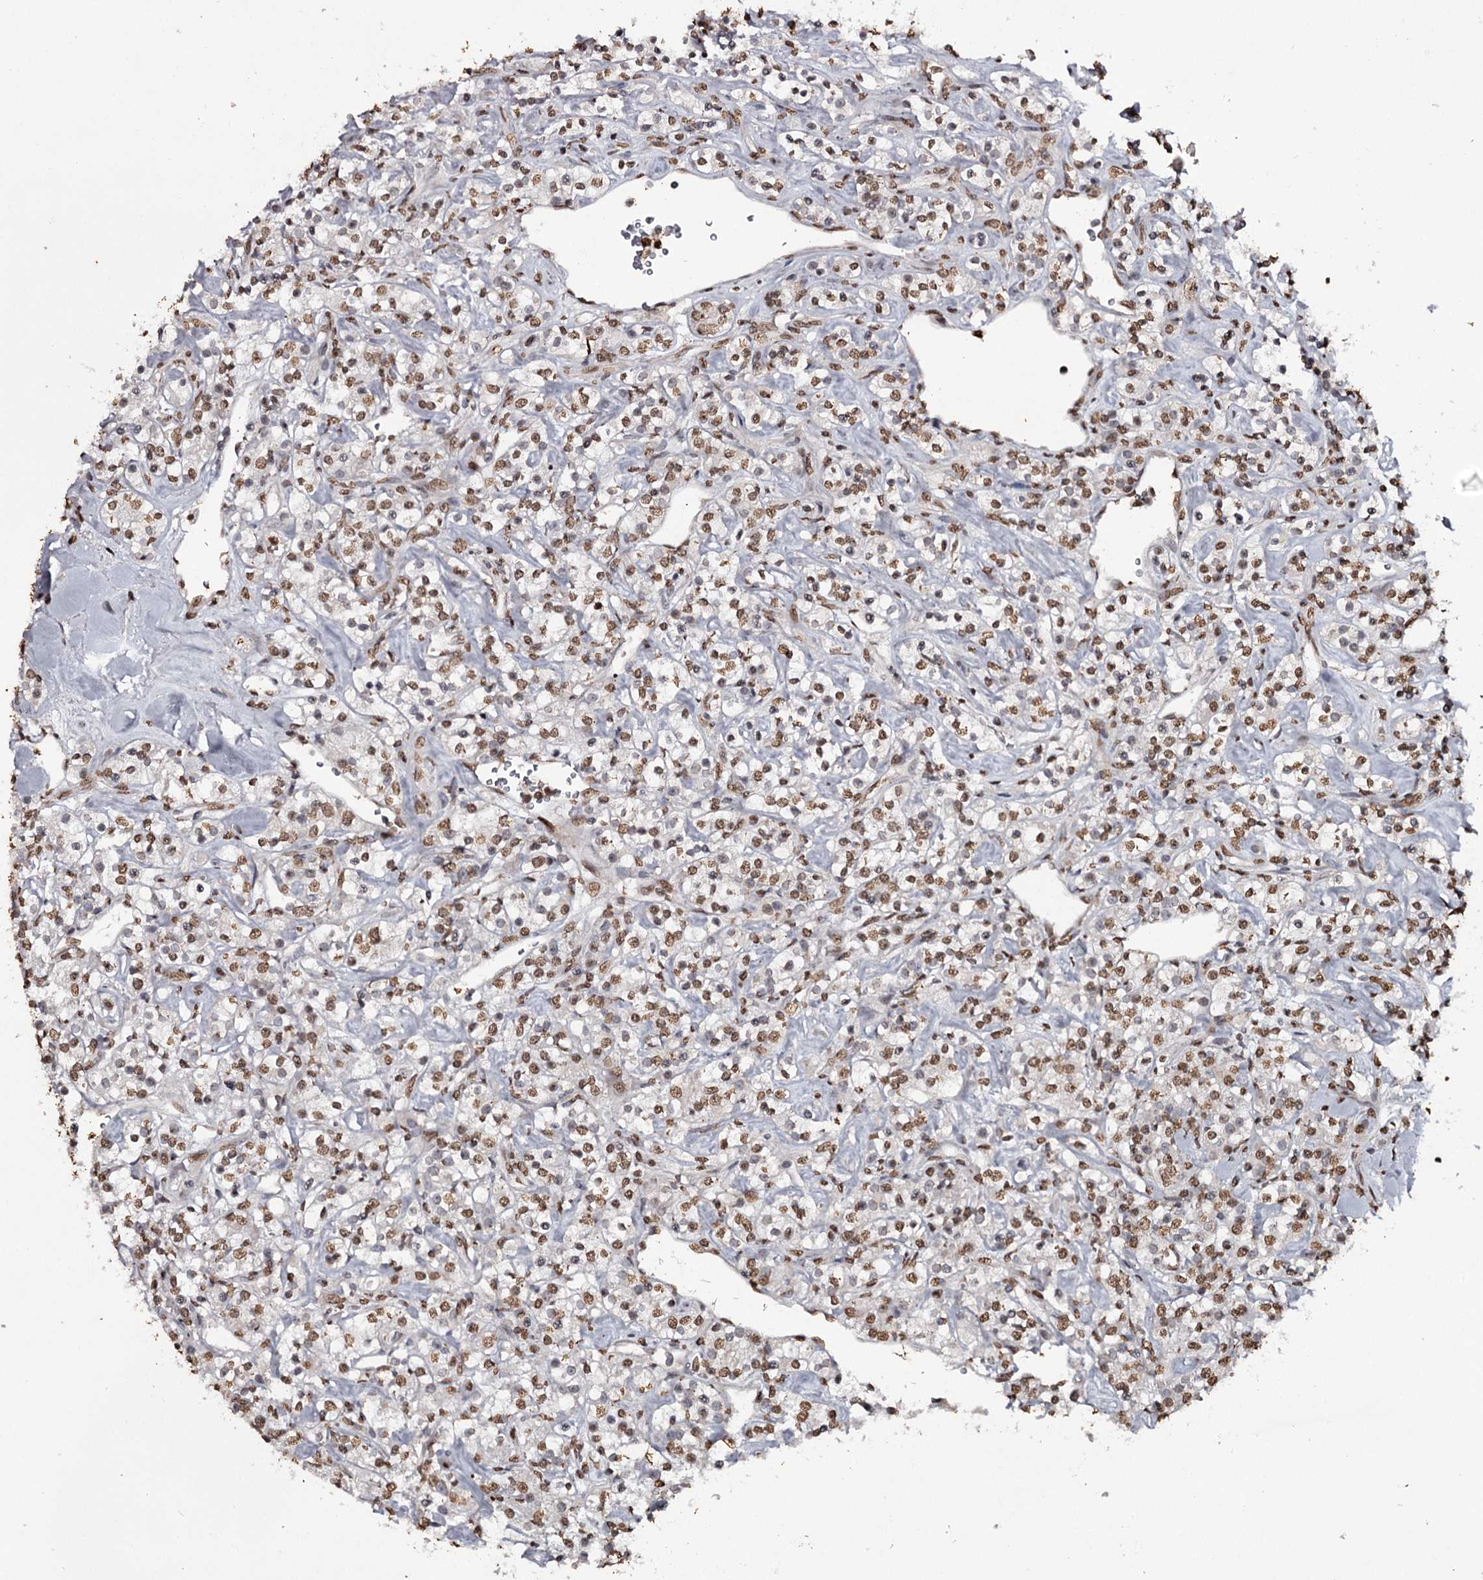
{"staining": {"intensity": "moderate", "quantity": ">75%", "location": "nuclear"}, "tissue": "renal cancer", "cell_type": "Tumor cells", "image_type": "cancer", "snomed": [{"axis": "morphology", "description": "Adenocarcinoma, NOS"}, {"axis": "topography", "description": "Kidney"}], "caption": "The immunohistochemical stain highlights moderate nuclear positivity in tumor cells of adenocarcinoma (renal) tissue. The protein of interest is stained brown, and the nuclei are stained in blue (DAB IHC with brightfield microscopy, high magnification).", "gene": "THYN1", "patient": {"sex": "male", "age": 77}}